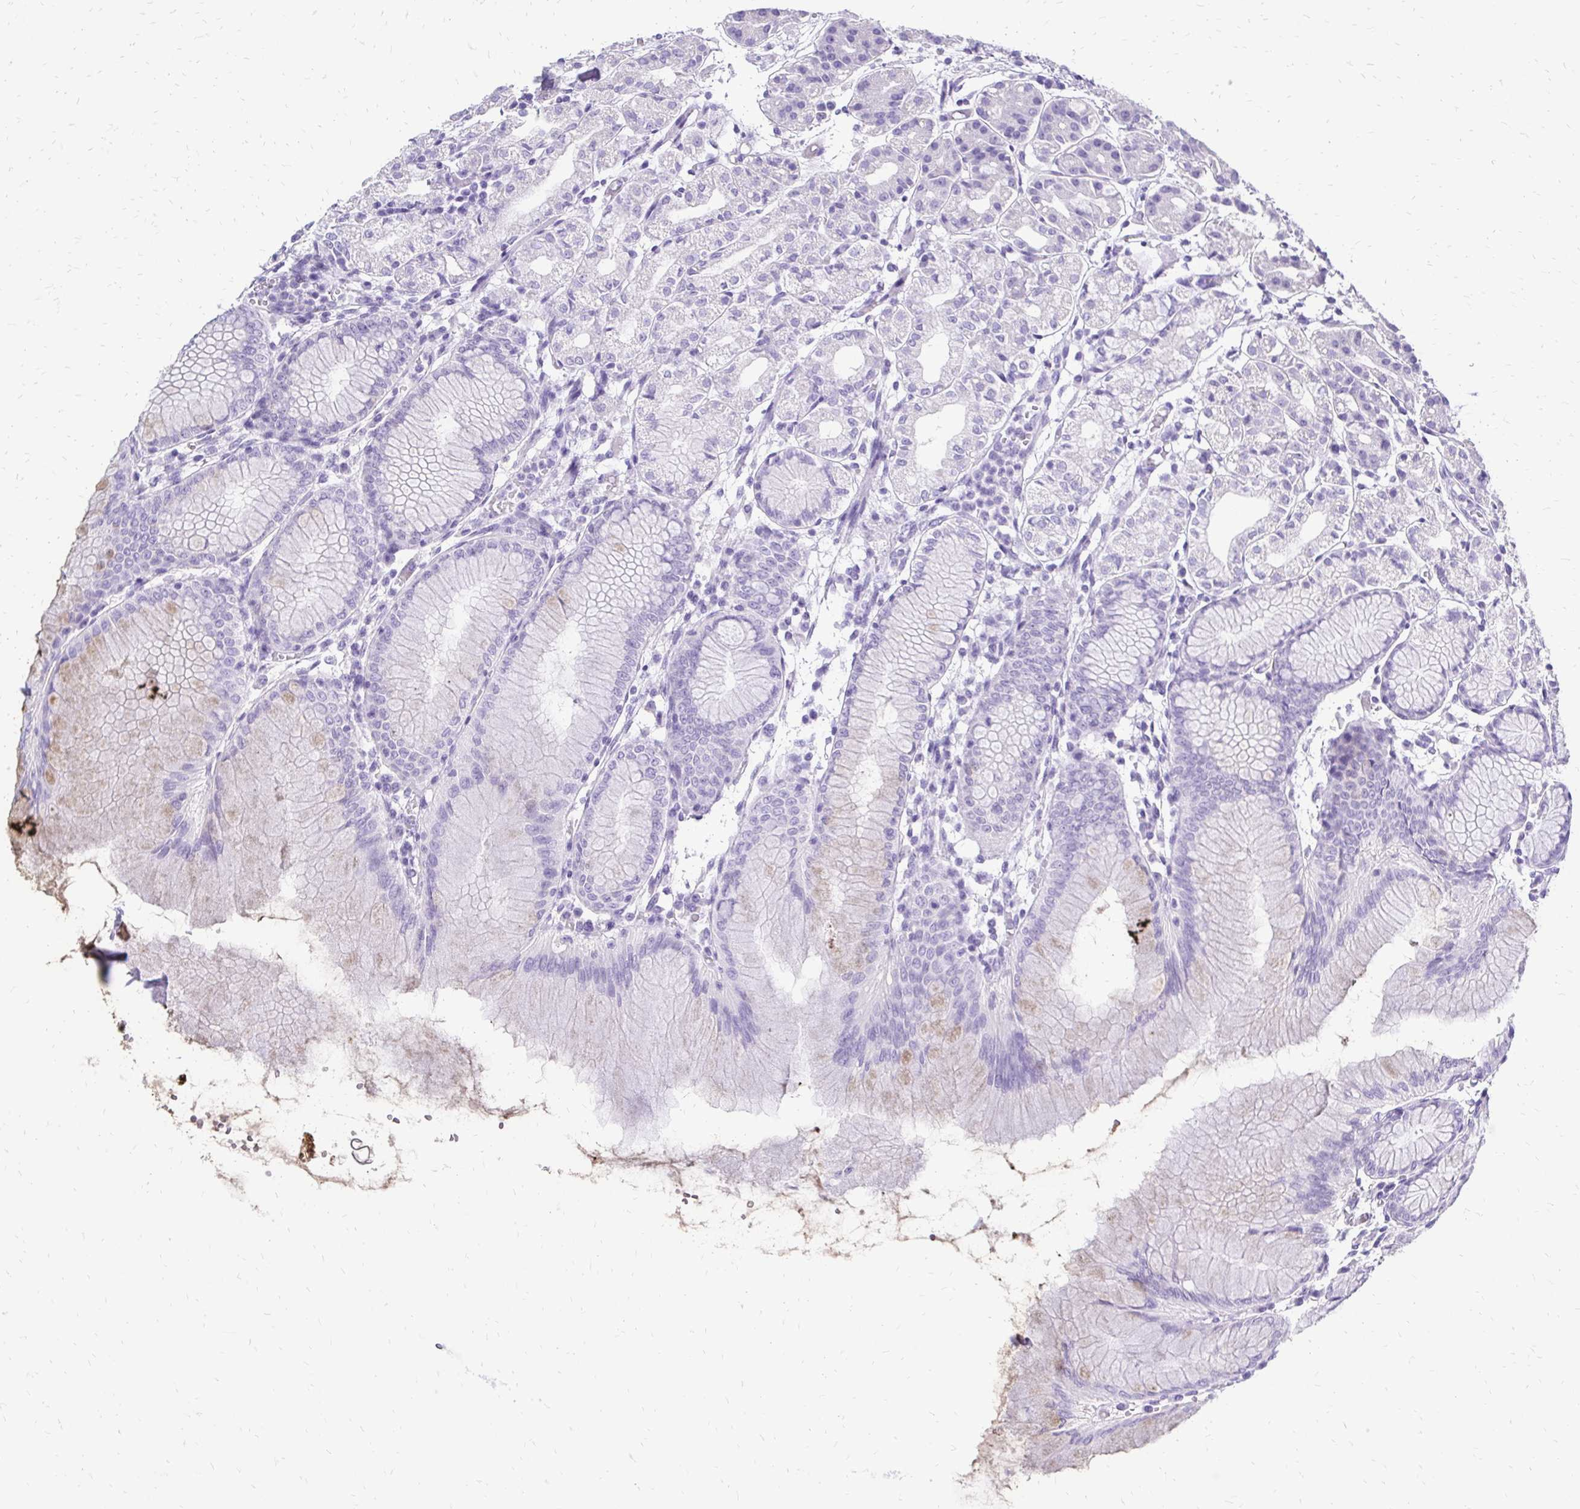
{"staining": {"intensity": "weak", "quantity": "<25%", "location": "cytoplasmic/membranous"}, "tissue": "stomach", "cell_type": "Glandular cells", "image_type": "normal", "snomed": [{"axis": "morphology", "description": "Normal tissue, NOS"}, {"axis": "topography", "description": "Stomach"}], "caption": "This image is of benign stomach stained with IHC to label a protein in brown with the nuclei are counter-stained blue. There is no positivity in glandular cells. (DAB (3,3'-diaminobenzidine) IHC, high magnification).", "gene": "SLC32A1", "patient": {"sex": "female", "age": 57}}